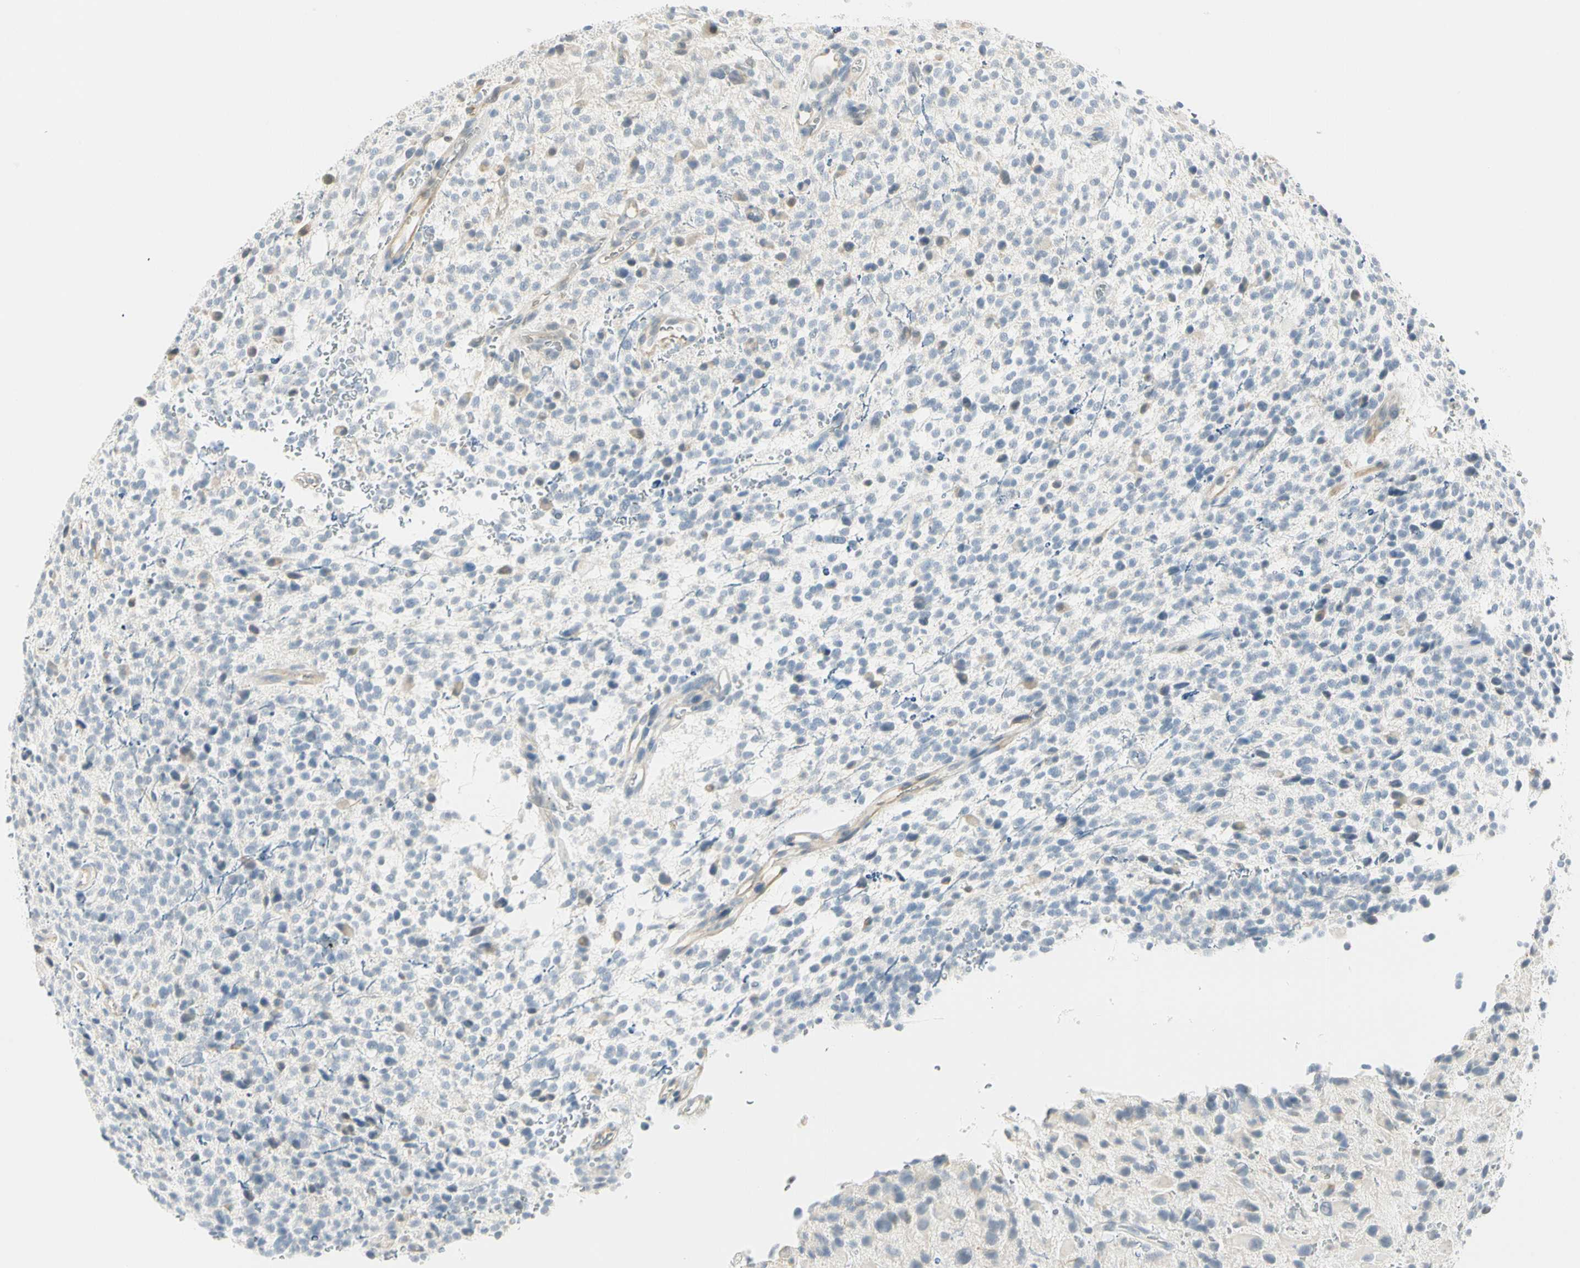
{"staining": {"intensity": "negative", "quantity": "none", "location": "none"}, "tissue": "glioma", "cell_type": "Tumor cells", "image_type": "cancer", "snomed": [{"axis": "morphology", "description": "Glioma, malignant, High grade"}, {"axis": "topography", "description": "Brain"}], "caption": "Image shows no significant protein positivity in tumor cells of malignant glioma (high-grade).", "gene": "MLLT10", "patient": {"sex": "male", "age": 48}}